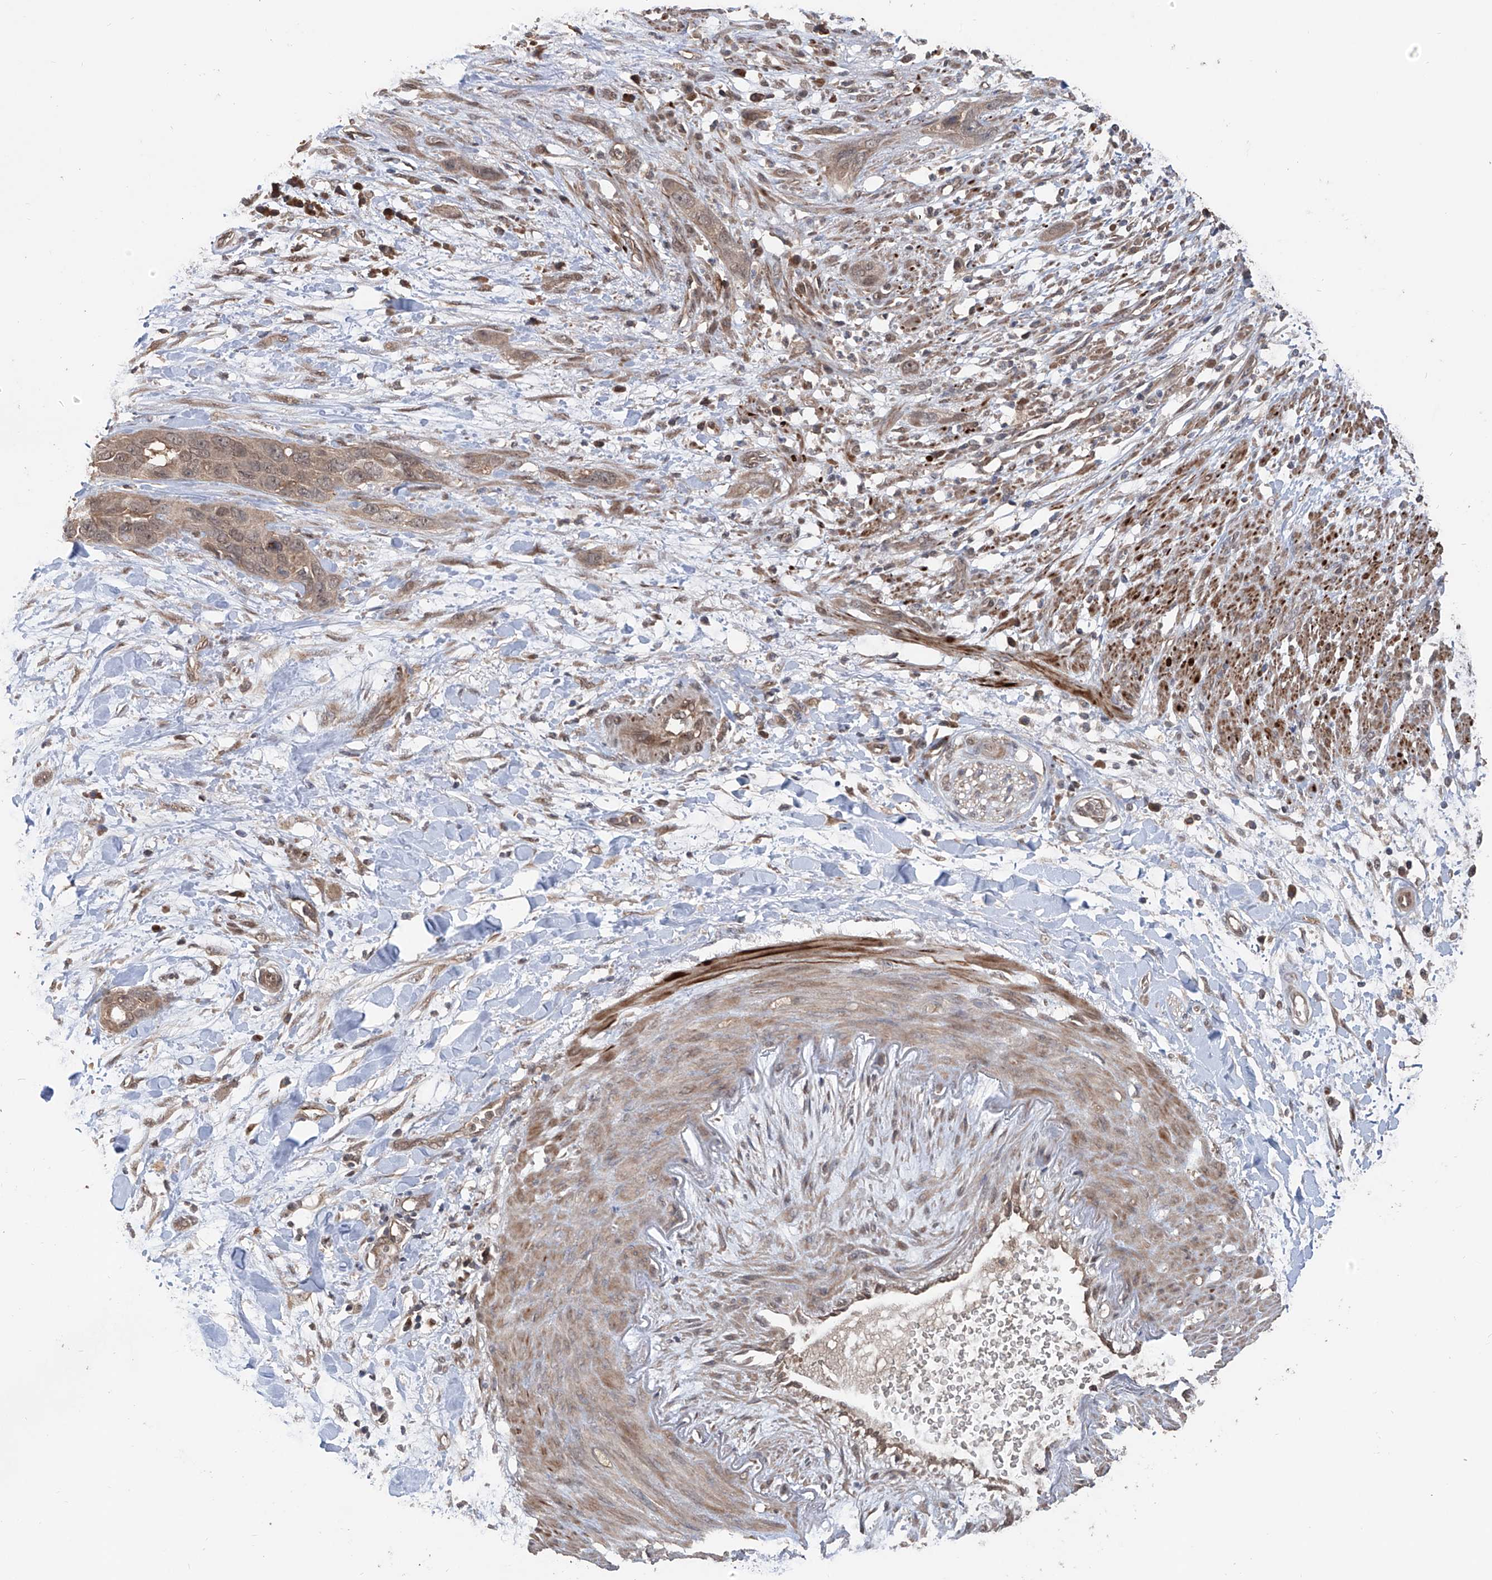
{"staining": {"intensity": "weak", "quantity": ">75%", "location": "cytoplasmic/membranous,nuclear"}, "tissue": "pancreatic cancer", "cell_type": "Tumor cells", "image_type": "cancer", "snomed": [{"axis": "morphology", "description": "Adenocarcinoma, NOS"}, {"axis": "topography", "description": "Pancreas"}], "caption": "Brown immunohistochemical staining in human pancreatic cancer exhibits weak cytoplasmic/membranous and nuclear positivity in about >75% of tumor cells. The staining was performed using DAB to visualize the protein expression in brown, while the nuclei were stained in blue with hematoxylin (Magnification: 20x).", "gene": "FAM135A", "patient": {"sex": "female", "age": 60}}